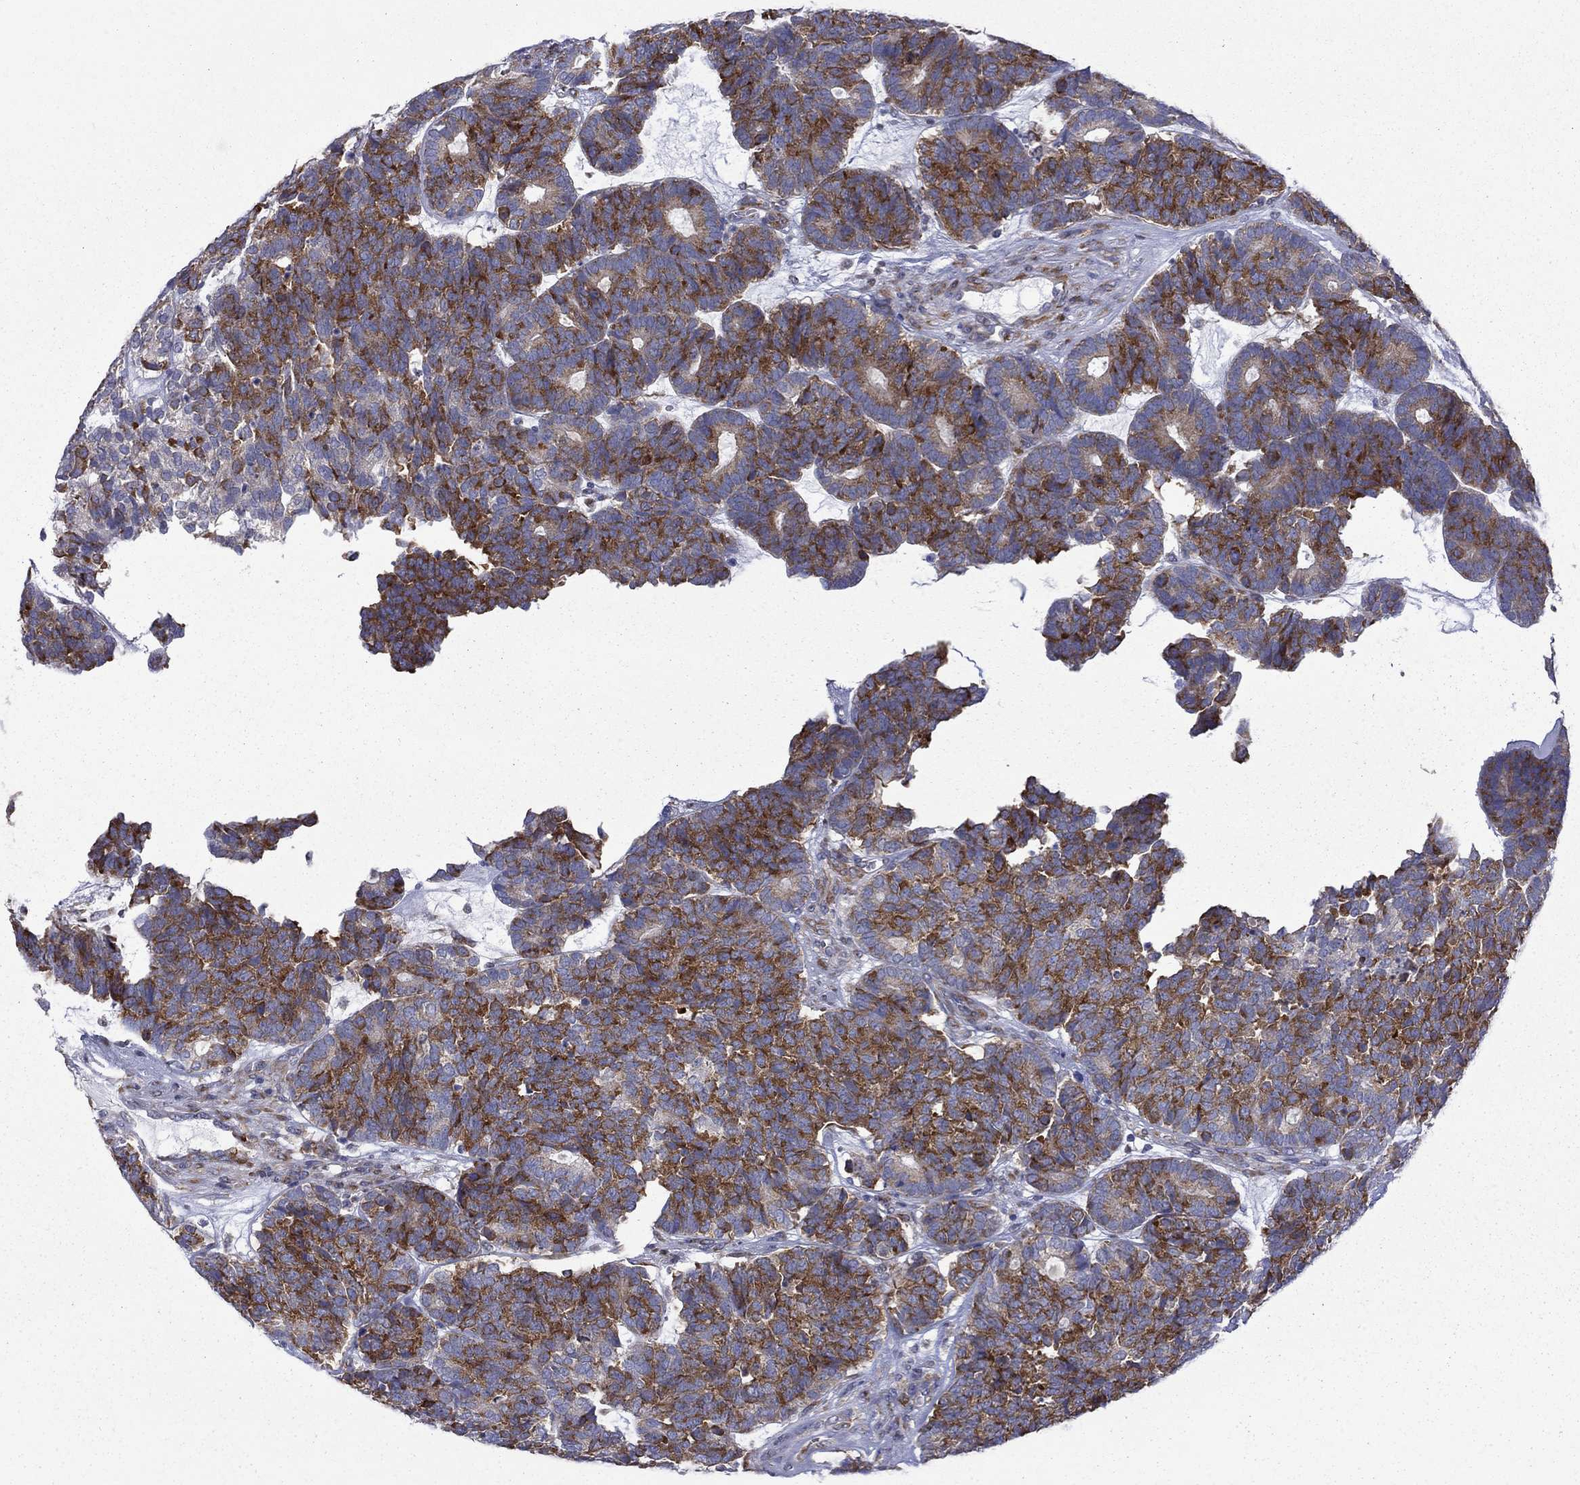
{"staining": {"intensity": "strong", "quantity": ">75%", "location": "cytoplasmic/membranous"}, "tissue": "head and neck cancer", "cell_type": "Tumor cells", "image_type": "cancer", "snomed": [{"axis": "morphology", "description": "Adenocarcinoma, NOS"}, {"axis": "topography", "description": "Head-Neck"}], "caption": "This is an image of immunohistochemistry staining of head and neck cancer (adenocarcinoma), which shows strong expression in the cytoplasmic/membranous of tumor cells.", "gene": "PABPC4", "patient": {"sex": "female", "age": 81}}